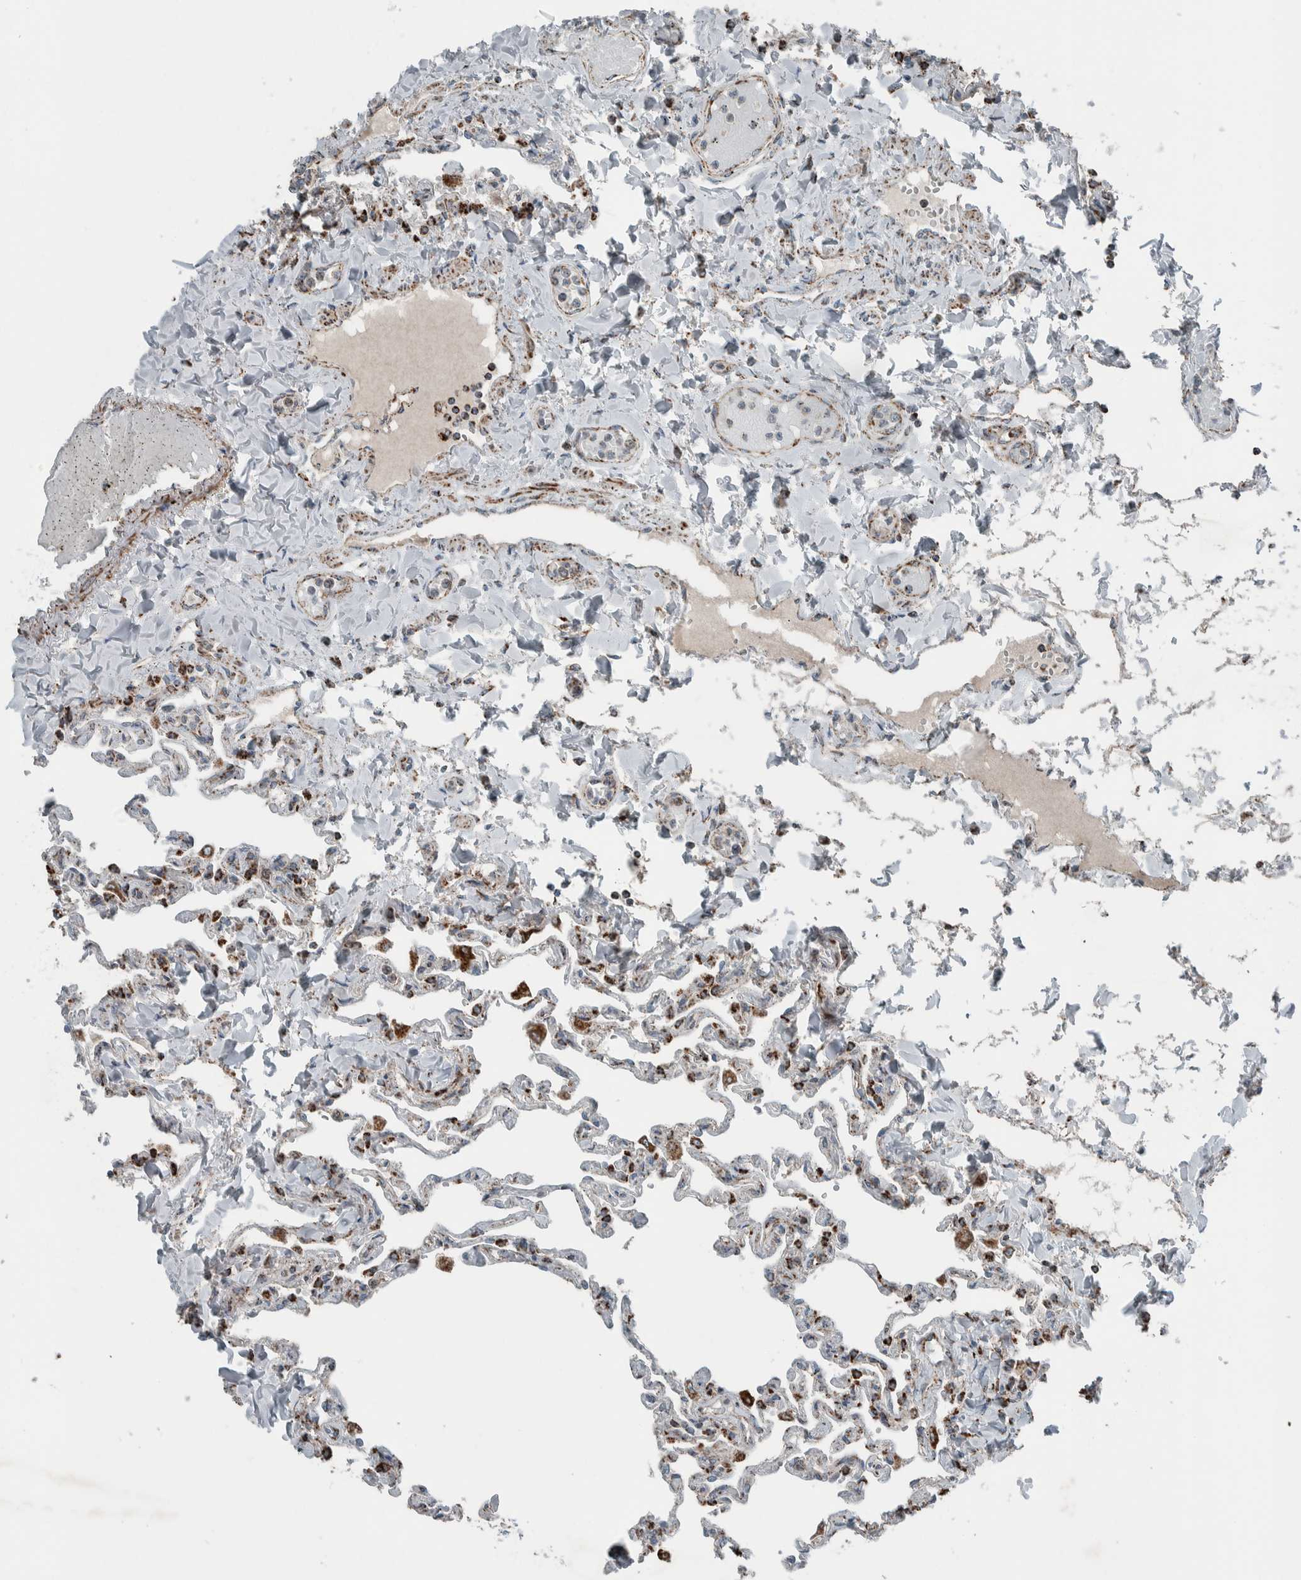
{"staining": {"intensity": "strong", "quantity": "25%-75%", "location": "cytoplasmic/membranous"}, "tissue": "lung", "cell_type": "Alveolar cells", "image_type": "normal", "snomed": [{"axis": "morphology", "description": "Normal tissue, NOS"}, {"axis": "topography", "description": "Lung"}], "caption": "IHC photomicrograph of benign lung stained for a protein (brown), which exhibits high levels of strong cytoplasmic/membranous expression in about 25%-75% of alveolar cells.", "gene": "CNTROB", "patient": {"sex": "male", "age": 21}}